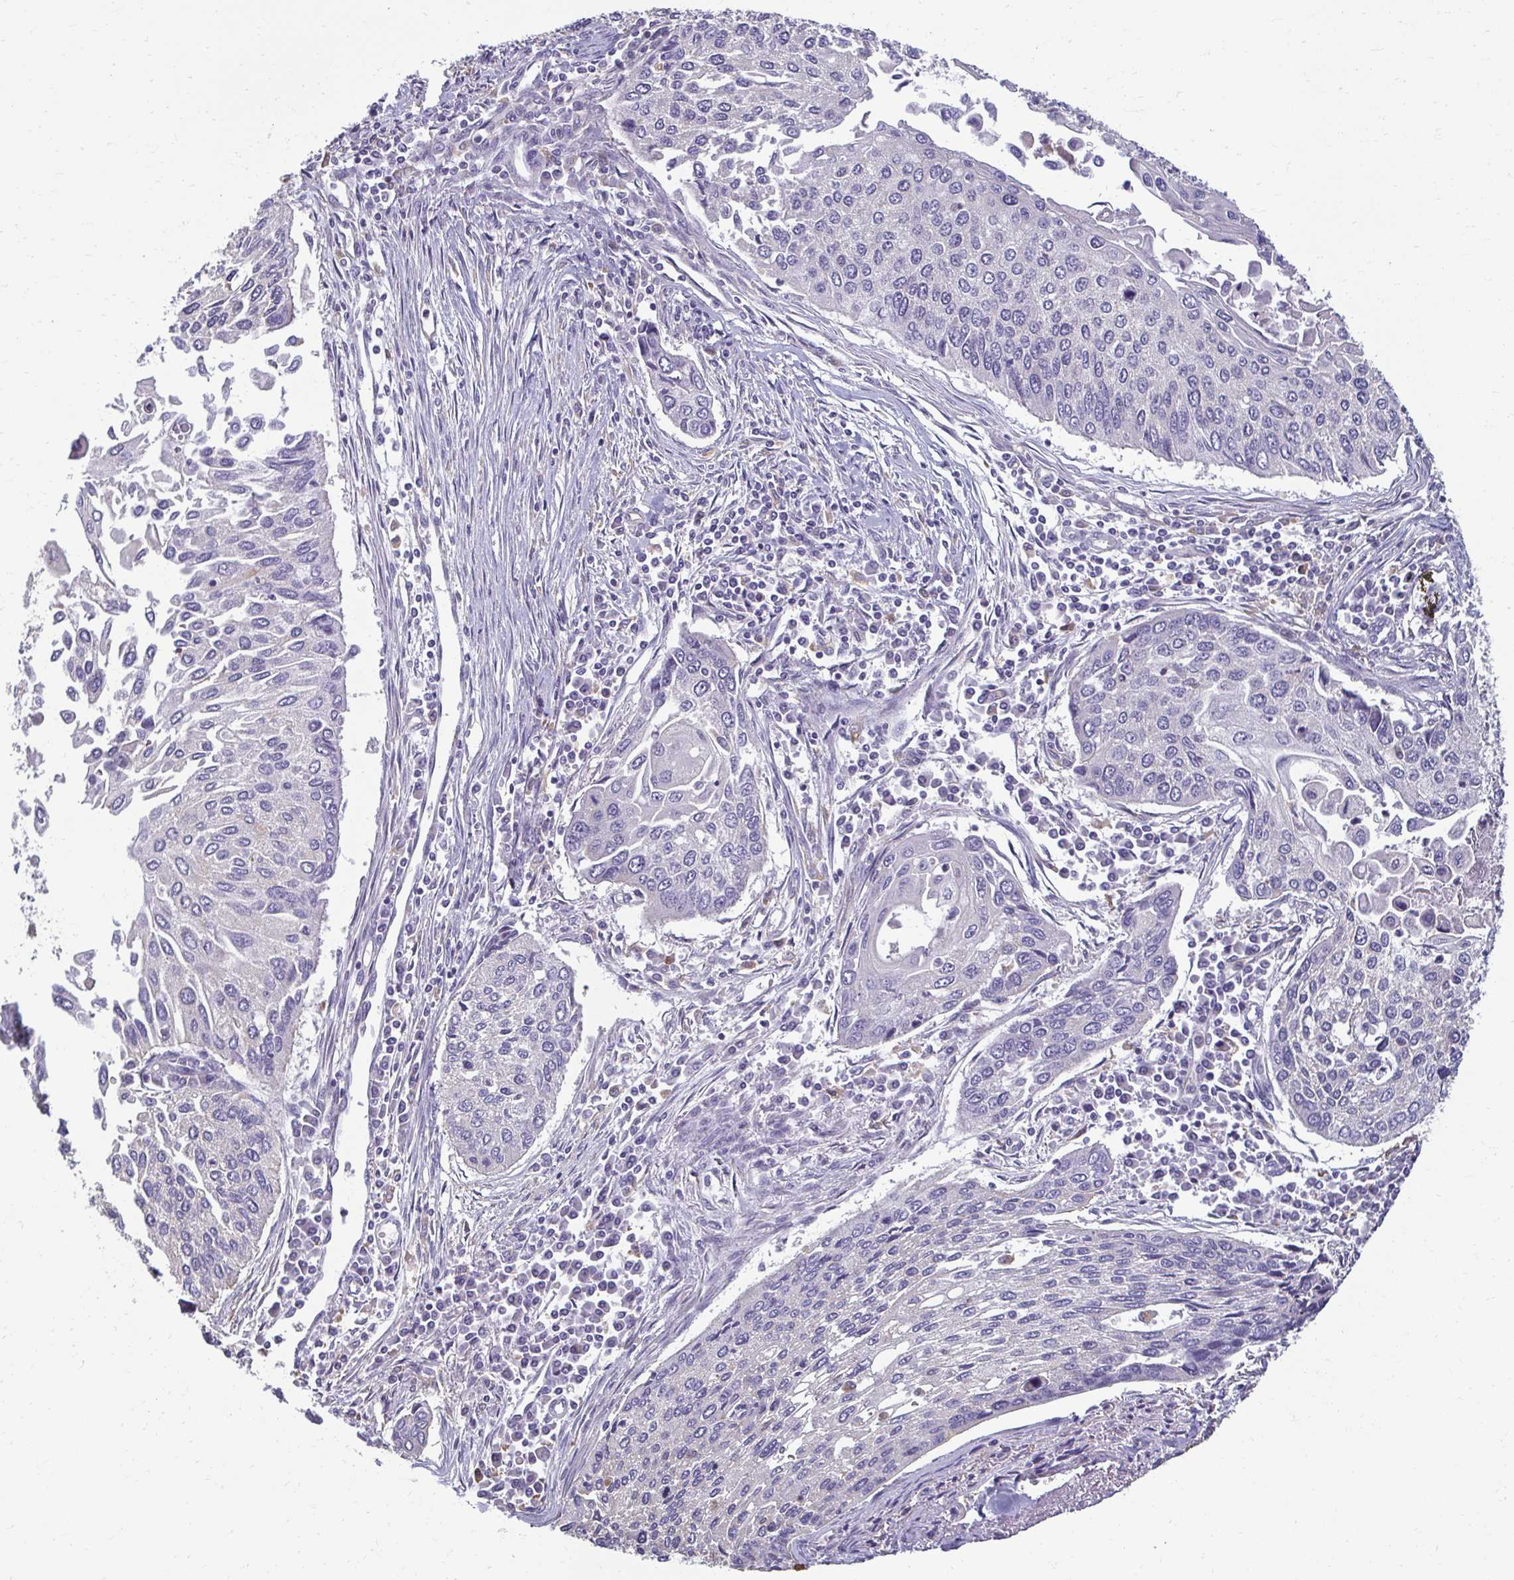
{"staining": {"intensity": "negative", "quantity": "none", "location": "none"}, "tissue": "lung cancer", "cell_type": "Tumor cells", "image_type": "cancer", "snomed": [{"axis": "morphology", "description": "Squamous cell carcinoma, NOS"}, {"axis": "morphology", "description": "Squamous cell carcinoma, metastatic, NOS"}, {"axis": "topography", "description": "Lung"}], "caption": "Immunohistochemistry (IHC) photomicrograph of neoplastic tissue: lung cancer (squamous cell carcinoma) stained with DAB (3,3'-diaminobenzidine) demonstrates no significant protein expression in tumor cells. (DAB IHC visualized using brightfield microscopy, high magnification).", "gene": "PDE2A", "patient": {"sex": "male", "age": 63}}